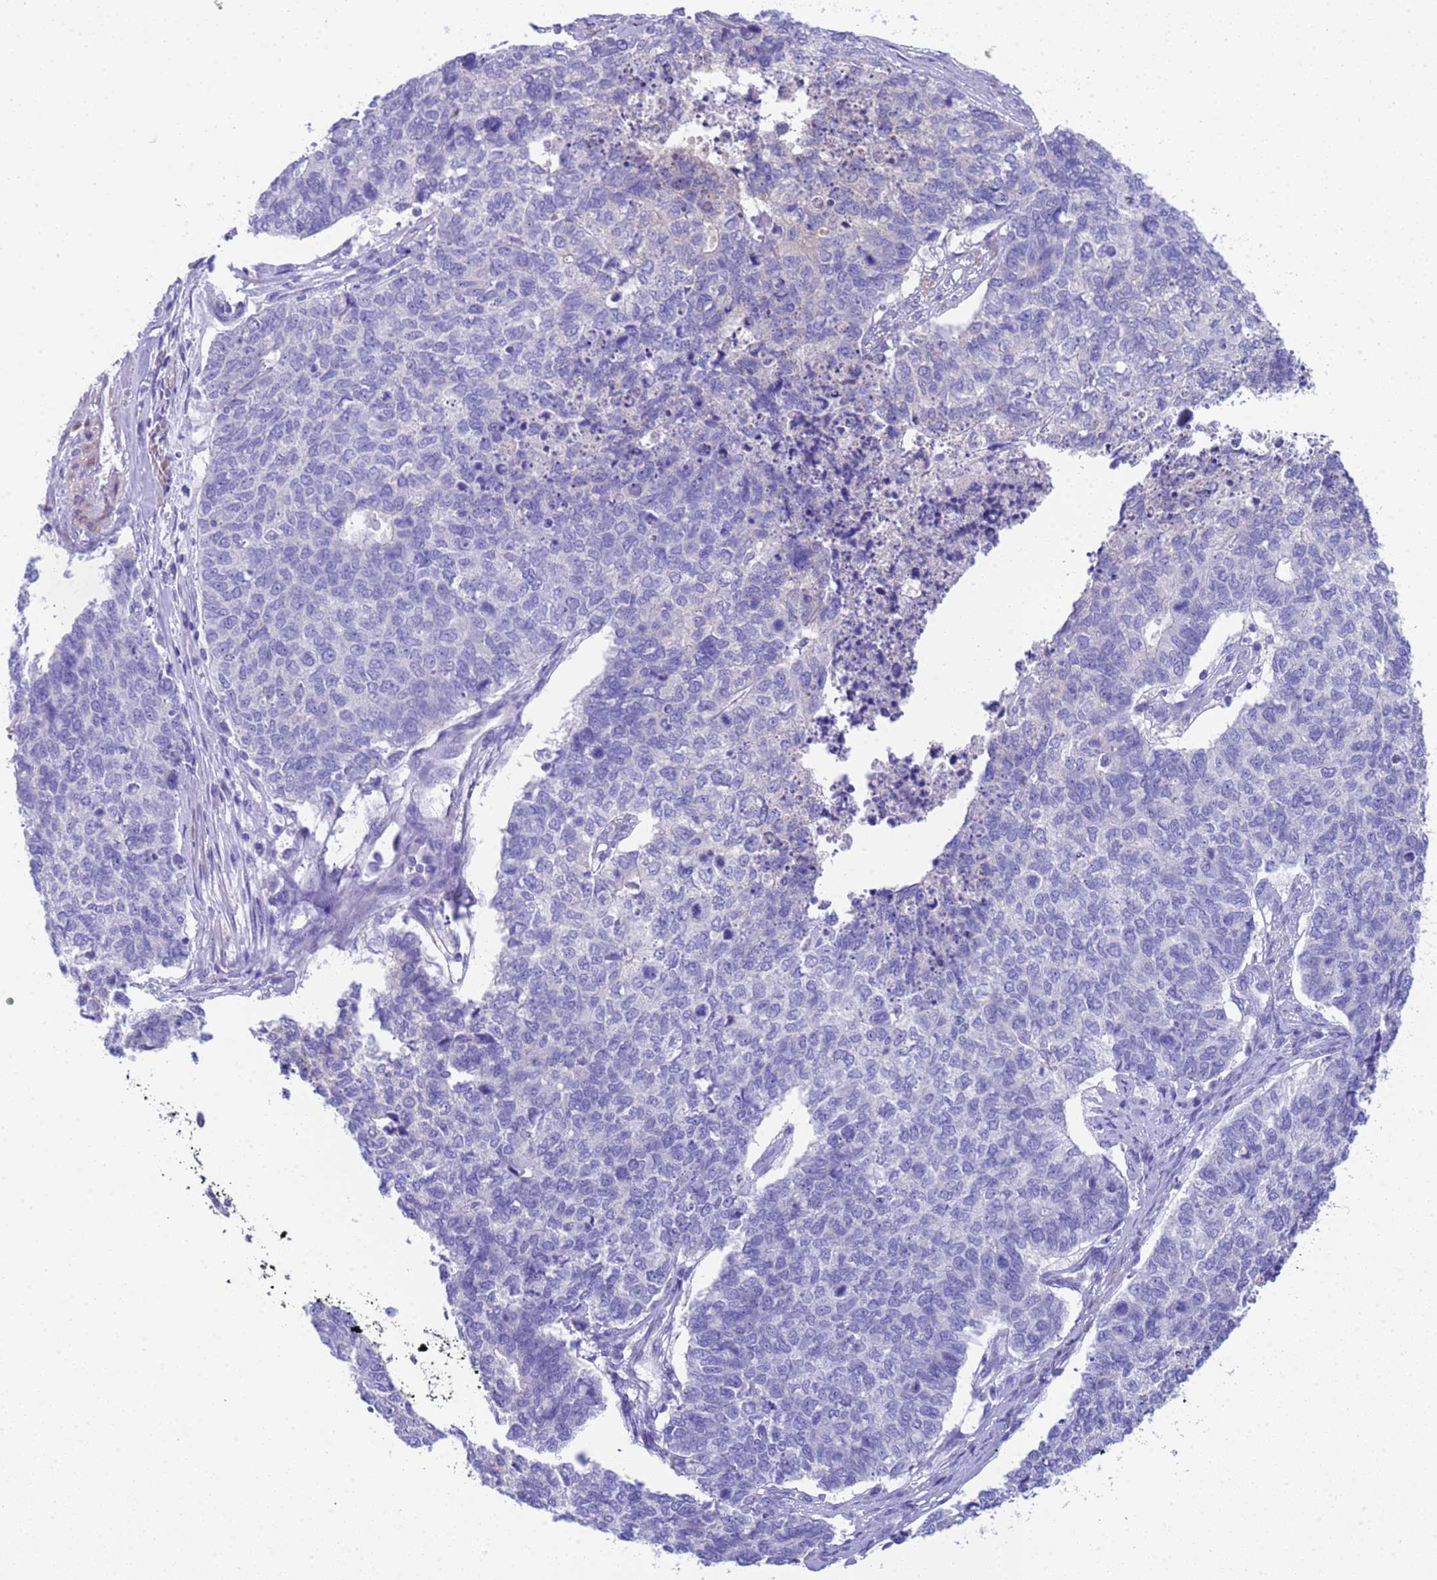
{"staining": {"intensity": "negative", "quantity": "none", "location": "none"}, "tissue": "cervical cancer", "cell_type": "Tumor cells", "image_type": "cancer", "snomed": [{"axis": "morphology", "description": "Squamous cell carcinoma, NOS"}, {"axis": "topography", "description": "Cervix"}], "caption": "There is no significant positivity in tumor cells of cervical cancer (squamous cell carcinoma).", "gene": "USP38", "patient": {"sex": "female", "age": 63}}